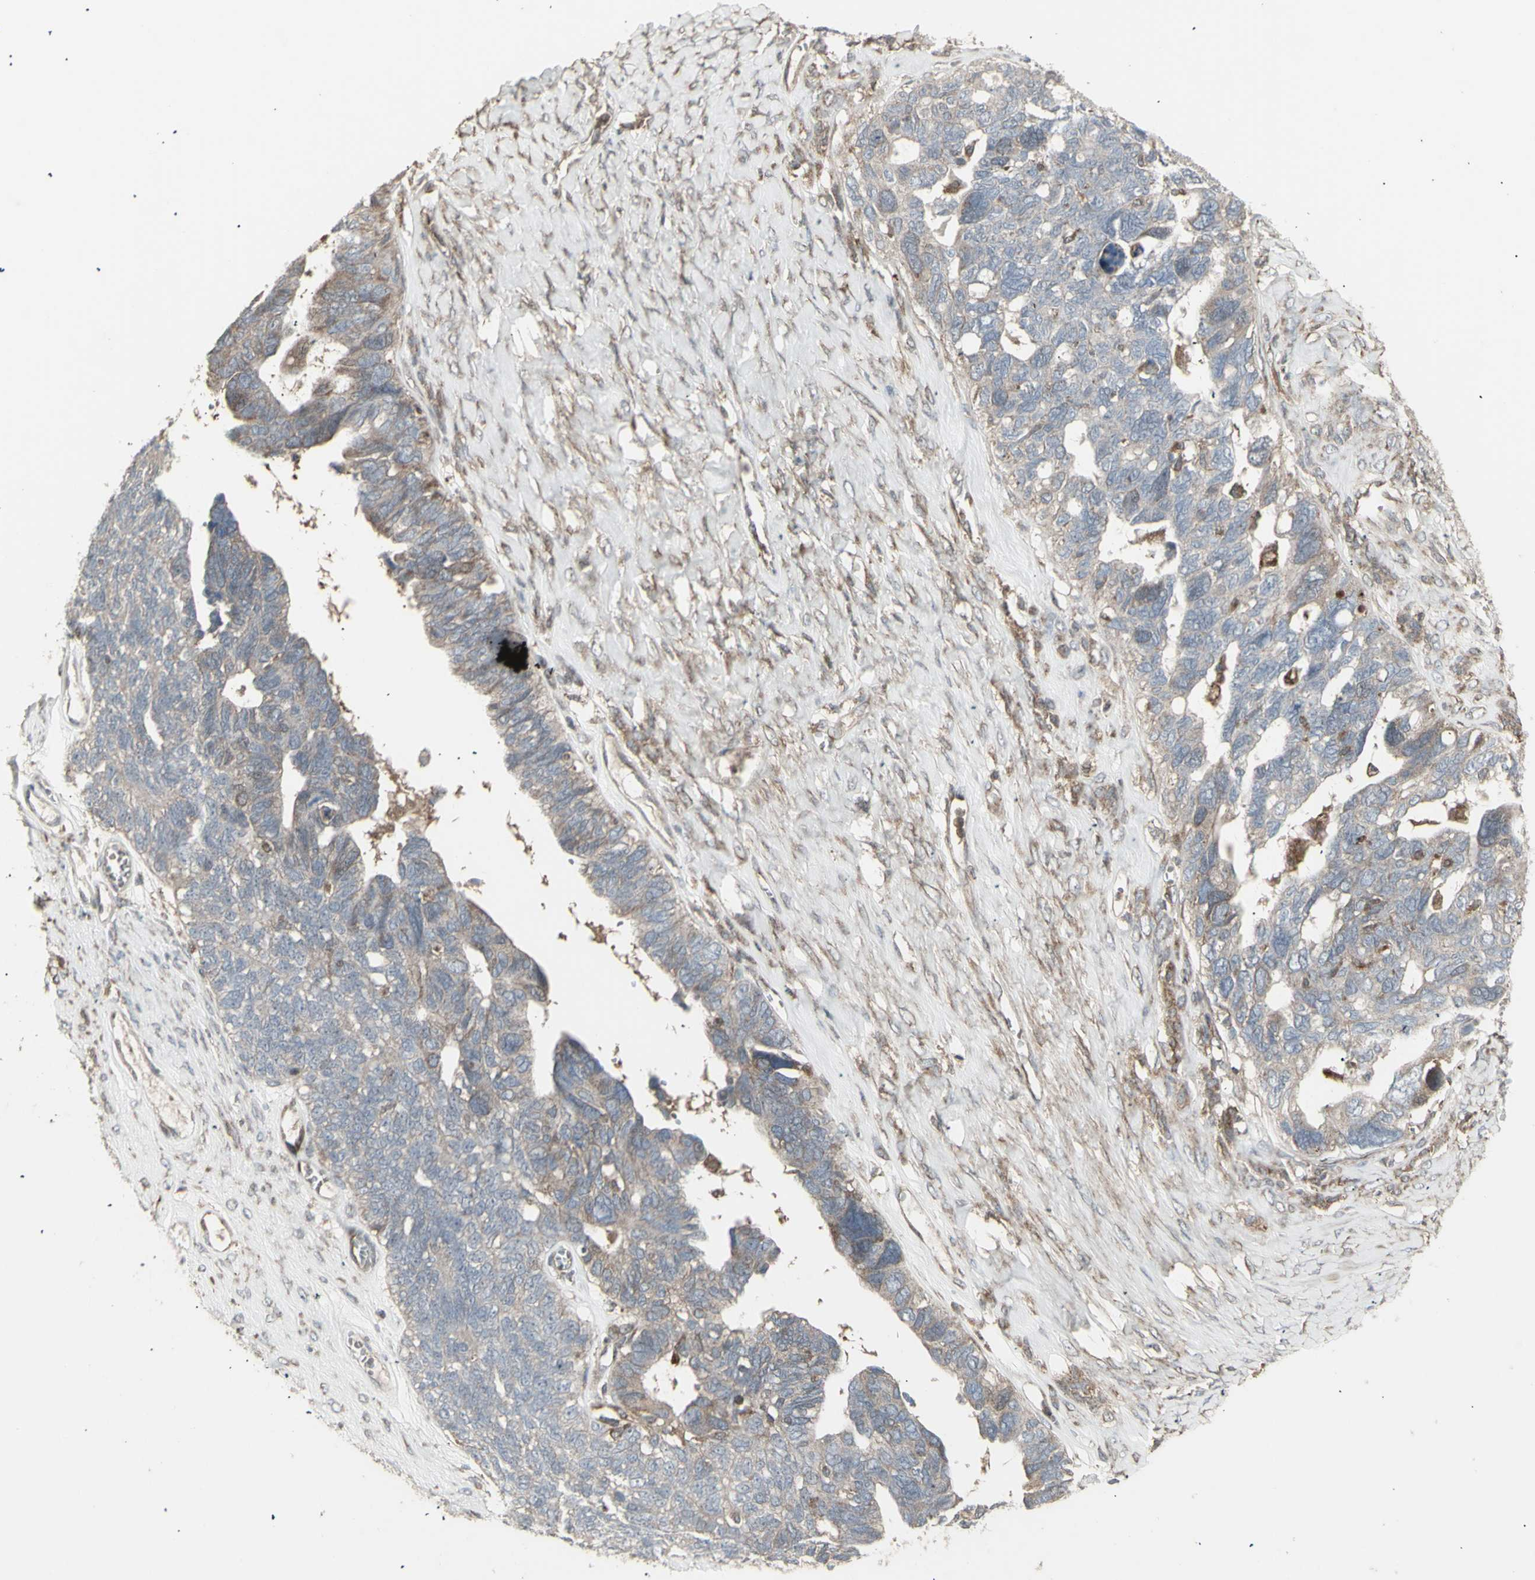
{"staining": {"intensity": "weak", "quantity": ">75%", "location": "cytoplasmic/membranous"}, "tissue": "ovarian cancer", "cell_type": "Tumor cells", "image_type": "cancer", "snomed": [{"axis": "morphology", "description": "Cystadenocarcinoma, serous, NOS"}, {"axis": "topography", "description": "Ovary"}], "caption": "Ovarian cancer (serous cystadenocarcinoma) was stained to show a protein in brown. There is low levels of weak cytoplasmic/membranous positivity in approximately >75% of tumor cells. The protein is shown in brown color, while the nuclei are stained blue.", "gene": "RNASEL", "patient": {"sex": "female", "age": 79}}